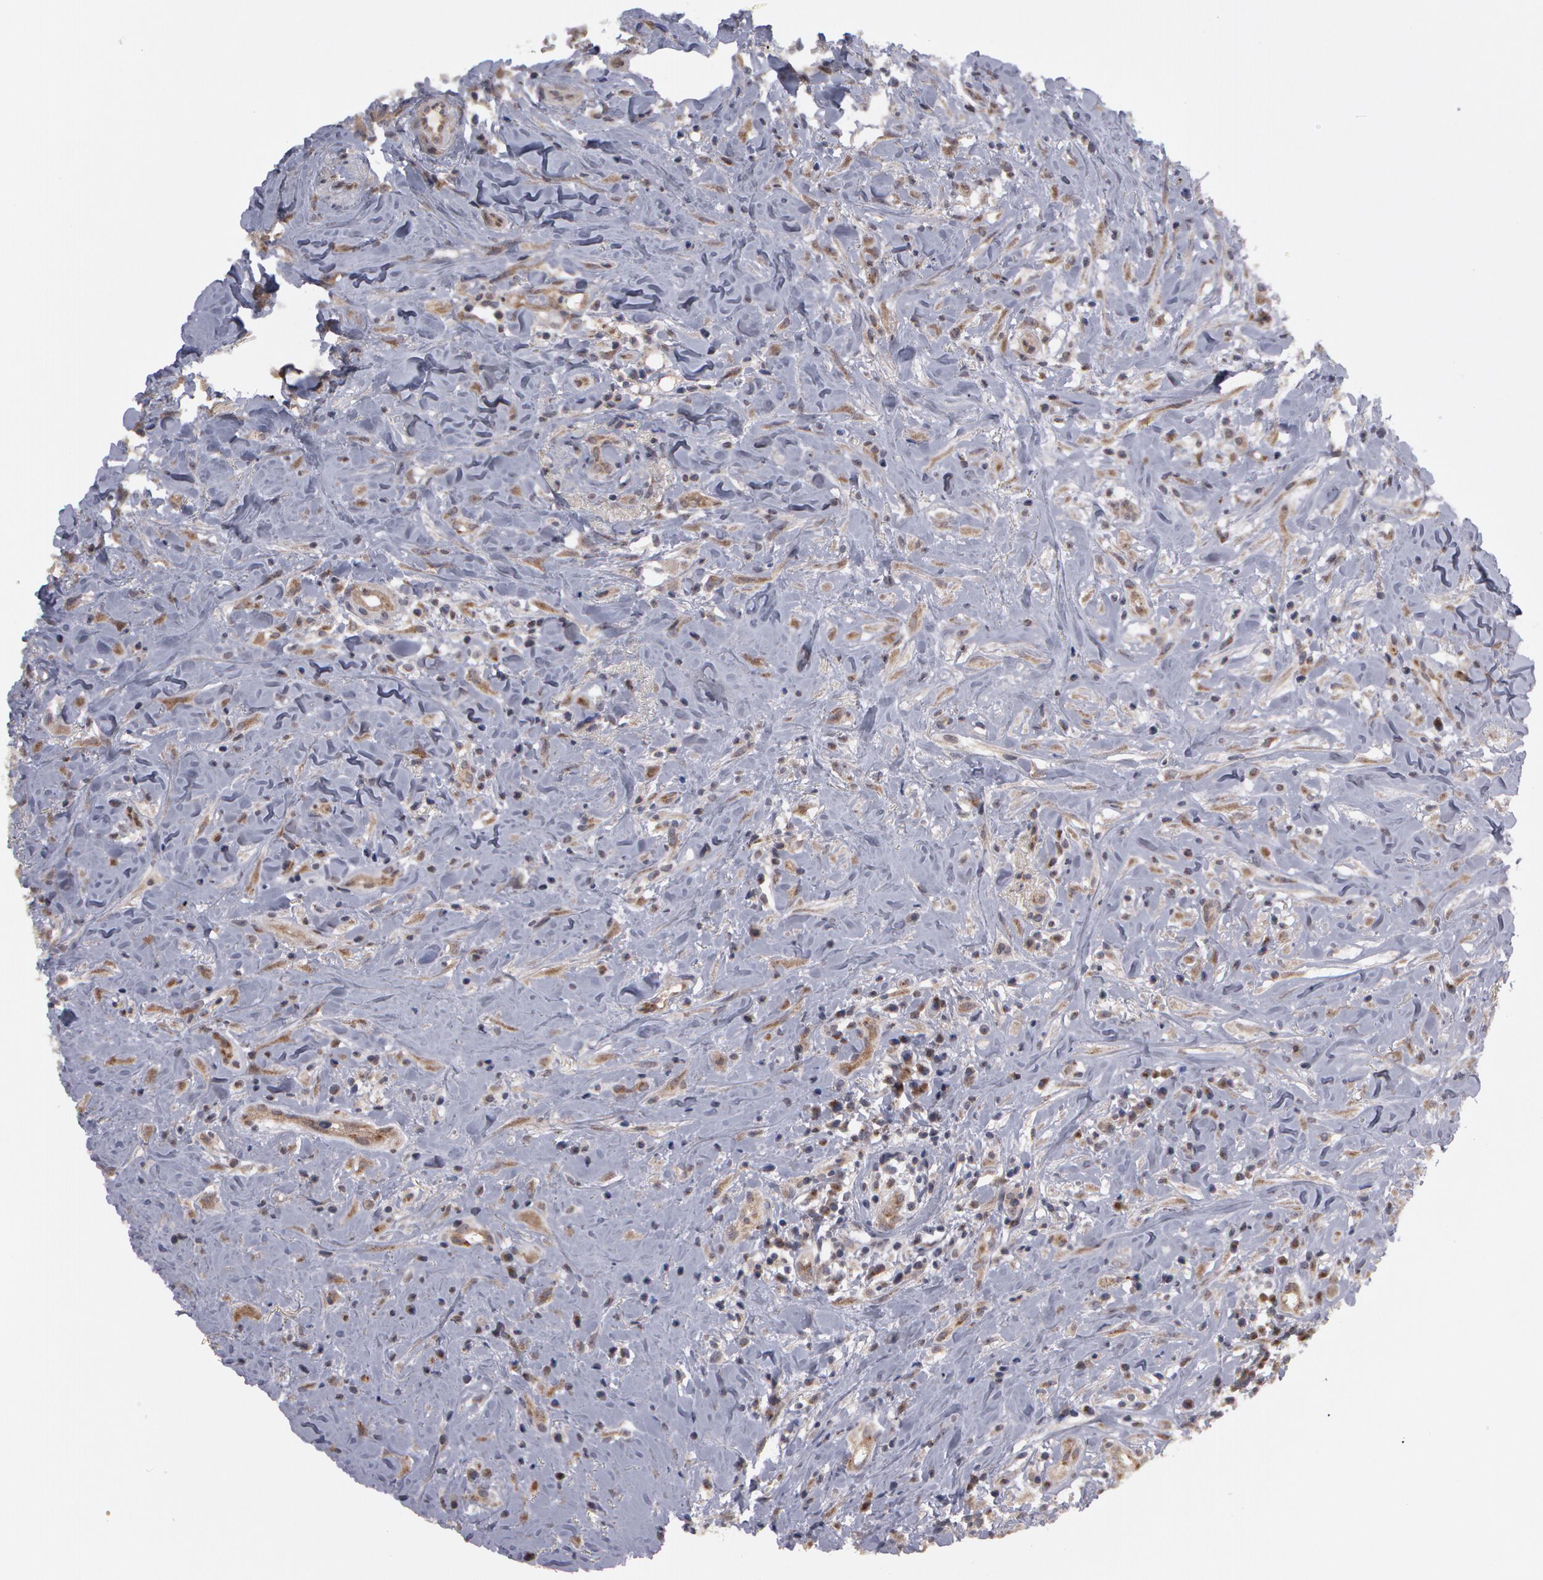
{"staining": {"intensity": "negative", "quantity": "none", "location": "none"}, "tissue": "head and neck cancer", "cell_type": "Tumor cells", "image_type": "cancer", "snomed": [{"axis": "morphology", "description": "Squamous cell carcinoma, NOS"}, {"axis": "topography", "description": "Oral tissue"}, {"axis": "topography", "description": "Head-Neck"}], "caption": "Tumor cells show no significant protein expression in head and neck cancer (squamous cell carcinoma).", "gene": "STX5", "patient": {"sex": "female", "age": 82}}